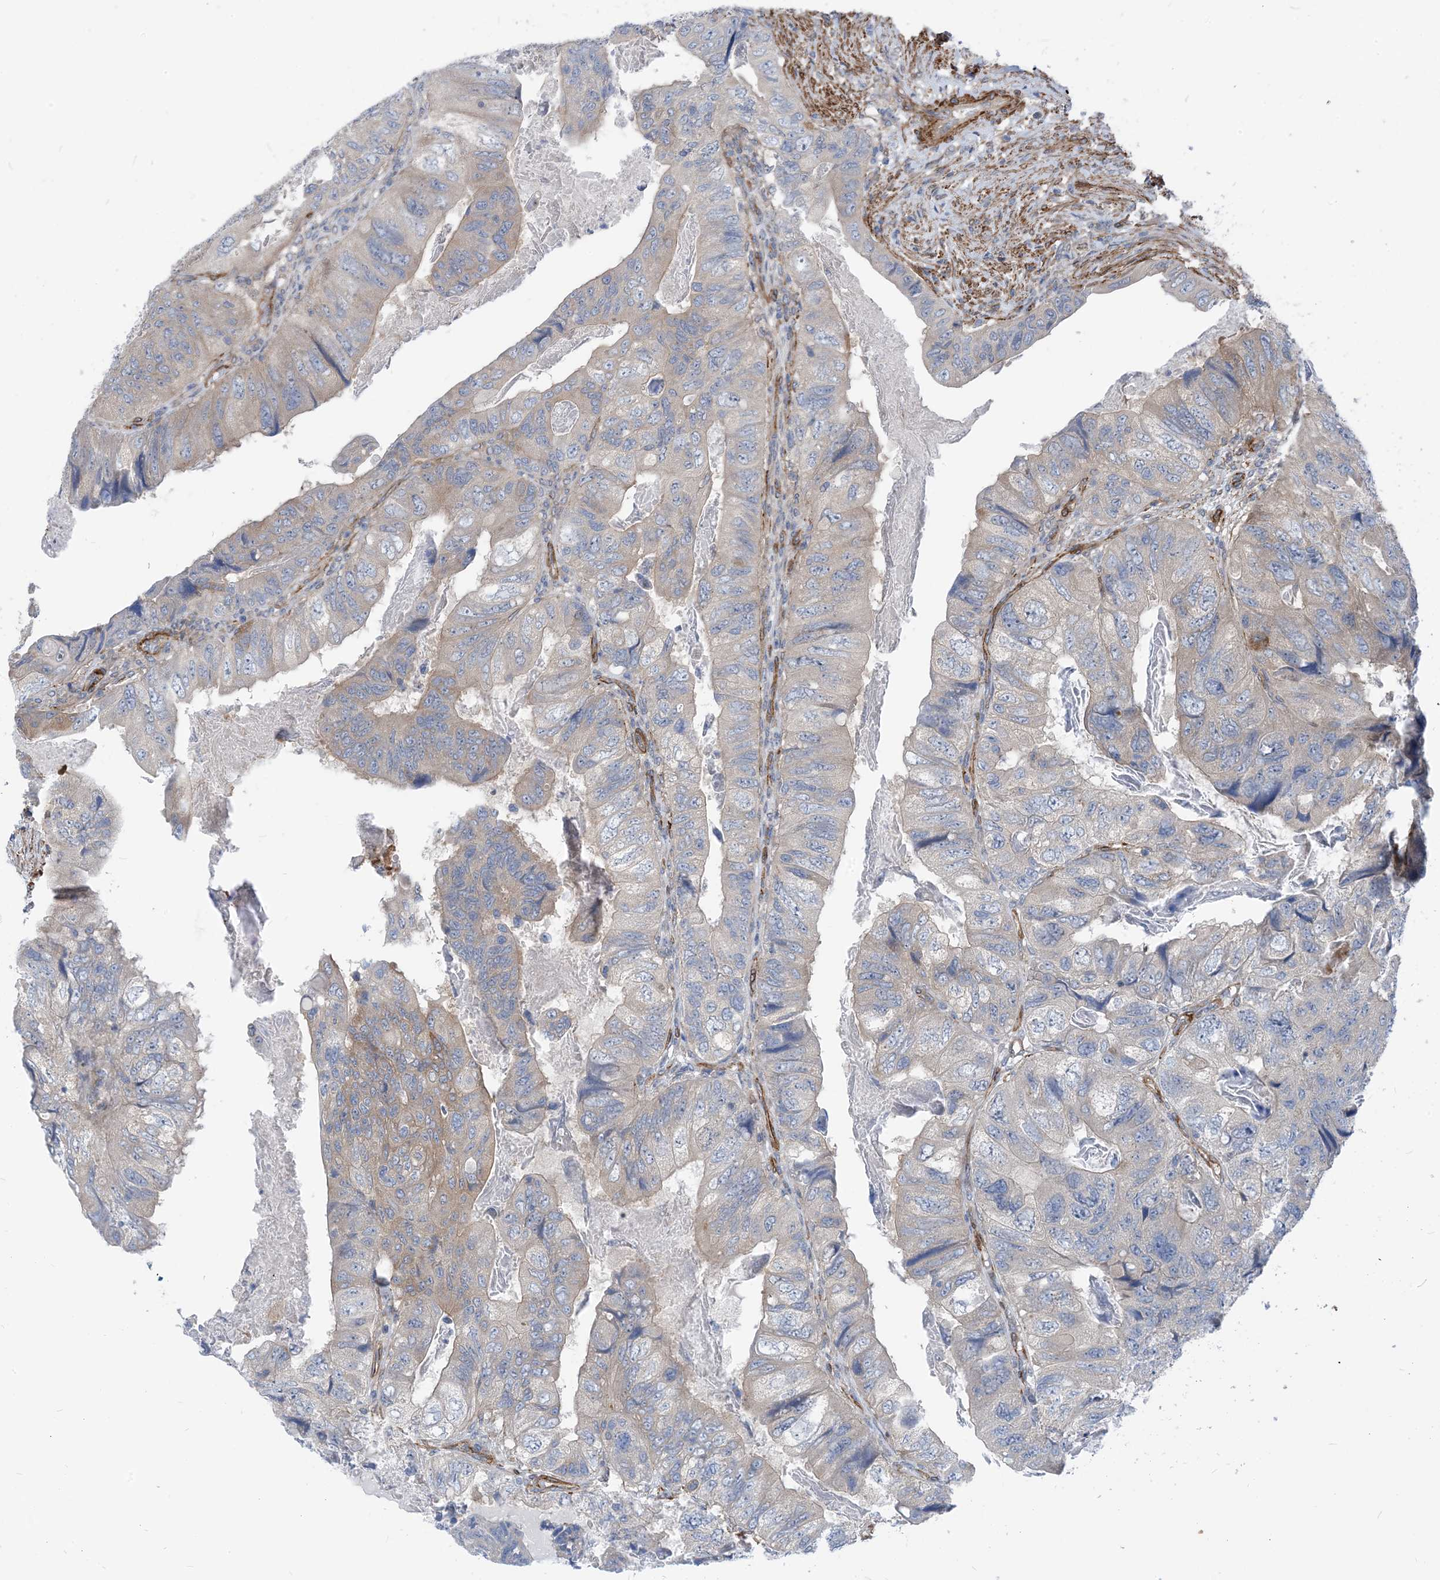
{"staining": {"intensity": "weak", "quantity": "<25%", "location": "cytoplasmic/membranous"}, "tissue": "colorectal cancer", "cell_type": "Tumor cells", "image_type": "cancer", "snomed": [{"axis": "morphology", "description": "Adenocarcinoma, NOS"}, {"axis": "topography", "description": "Rectum"}], "caption": "Tumor cells show no significant protein staining in colorectal cancer.", "gene": "PLEKHA3", "patient": {"sex": "male", "age": 63}}